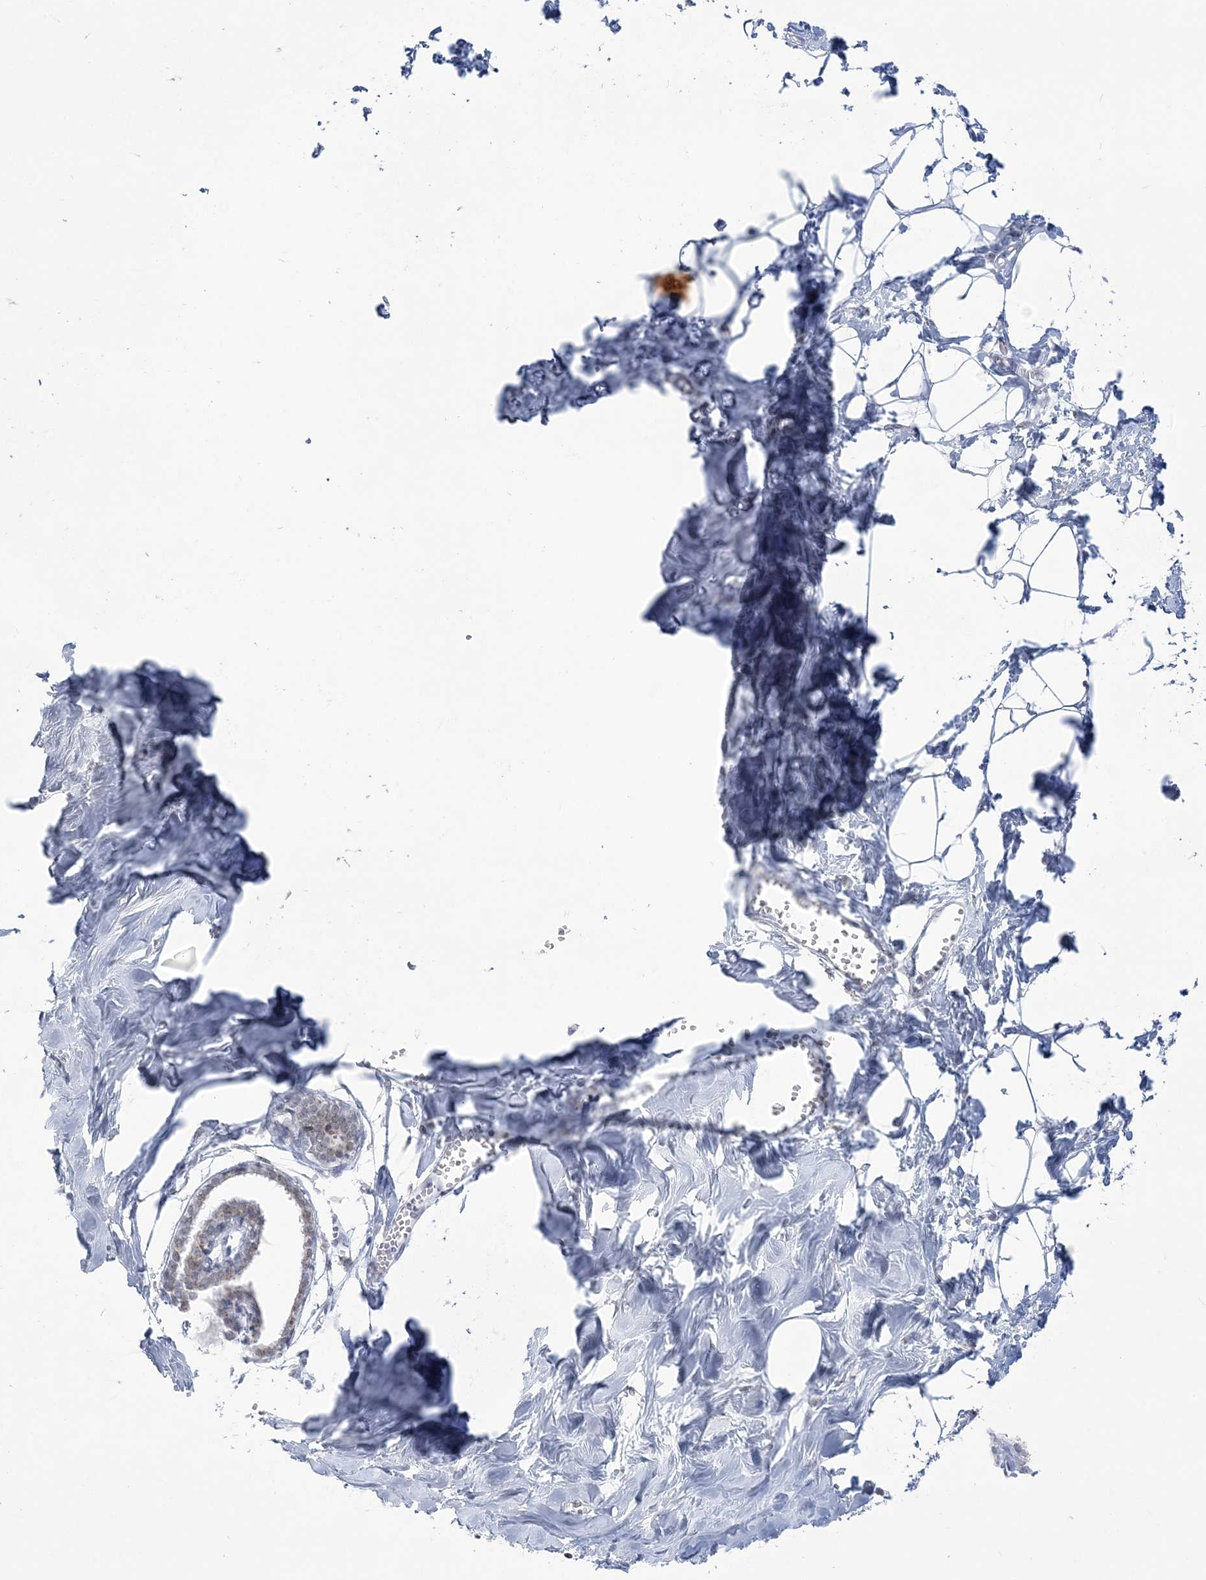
{"staining": {"intensity": "negative", "quantity": "none", "location": "none"}, "tissue": "breast", "cell_type": "Adipocytes", "image_type": "normal", "snomed": [{"axis": "morphology", "description": "Normal tissue, NOS"}, {"axis": "topography", "description": "Breast"}], "caption": "An immunohistochemistry image of unremarkable breast is shown. There is no staining in adipocytes of breast.", "gene": "DDX21", "patient": {"sex": "female", "age": 27}}